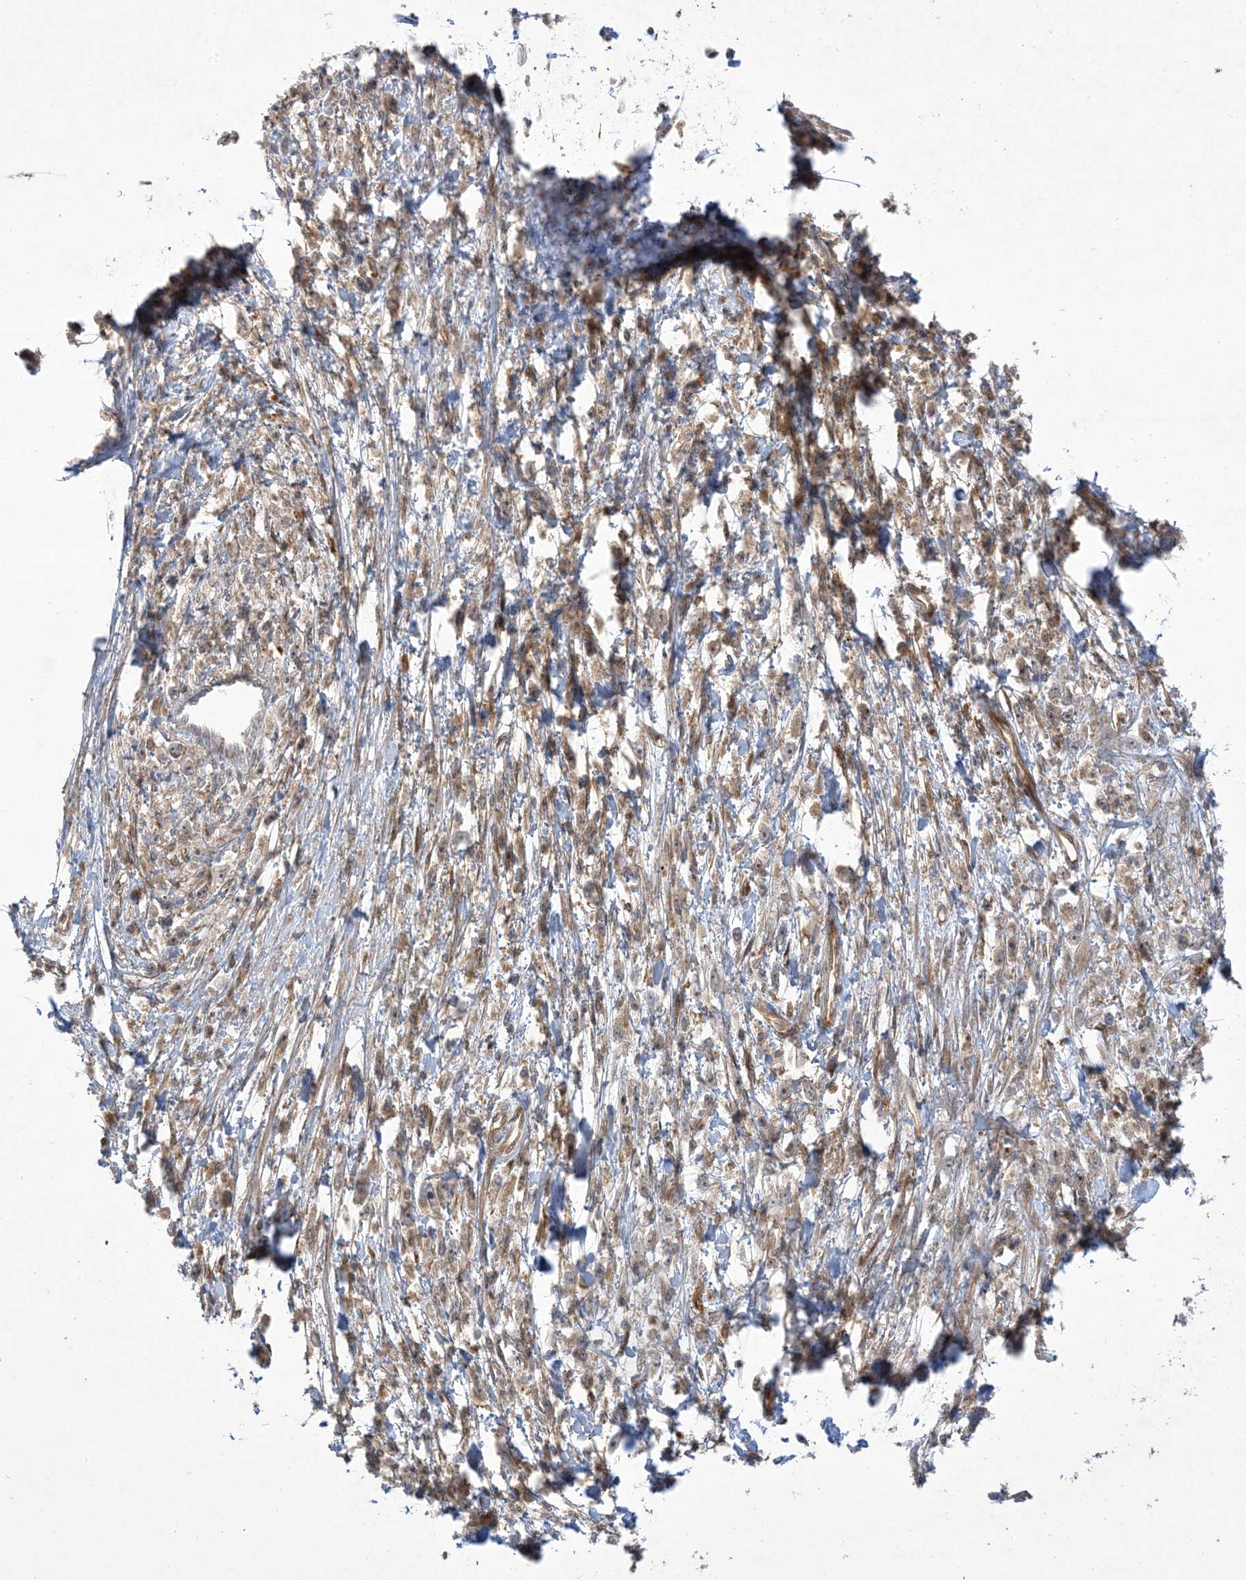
{"staining": {"intensity": "weak", "quantity": ">75%", "location": "cytoplasmic/membranous,nuclear"}, "tissue": "stomach cancer", "cell_type": "Tumor cells", "image_type": "cancer", "snomed": [{"axis": "morphology", "description": "Adenocarcinoma, NOS"}, {"axis": "topography", "description": "Stomach"}], "caption": "Stomach cancer (adenocarcinoma) stained for a protein (brown) demonstrates weak cytoplasmic/membranous and nuclear positive staining in about >75% of tumor cells.", "gene": "SOGA3", "patient": {"sex": "female", "age": 59}}